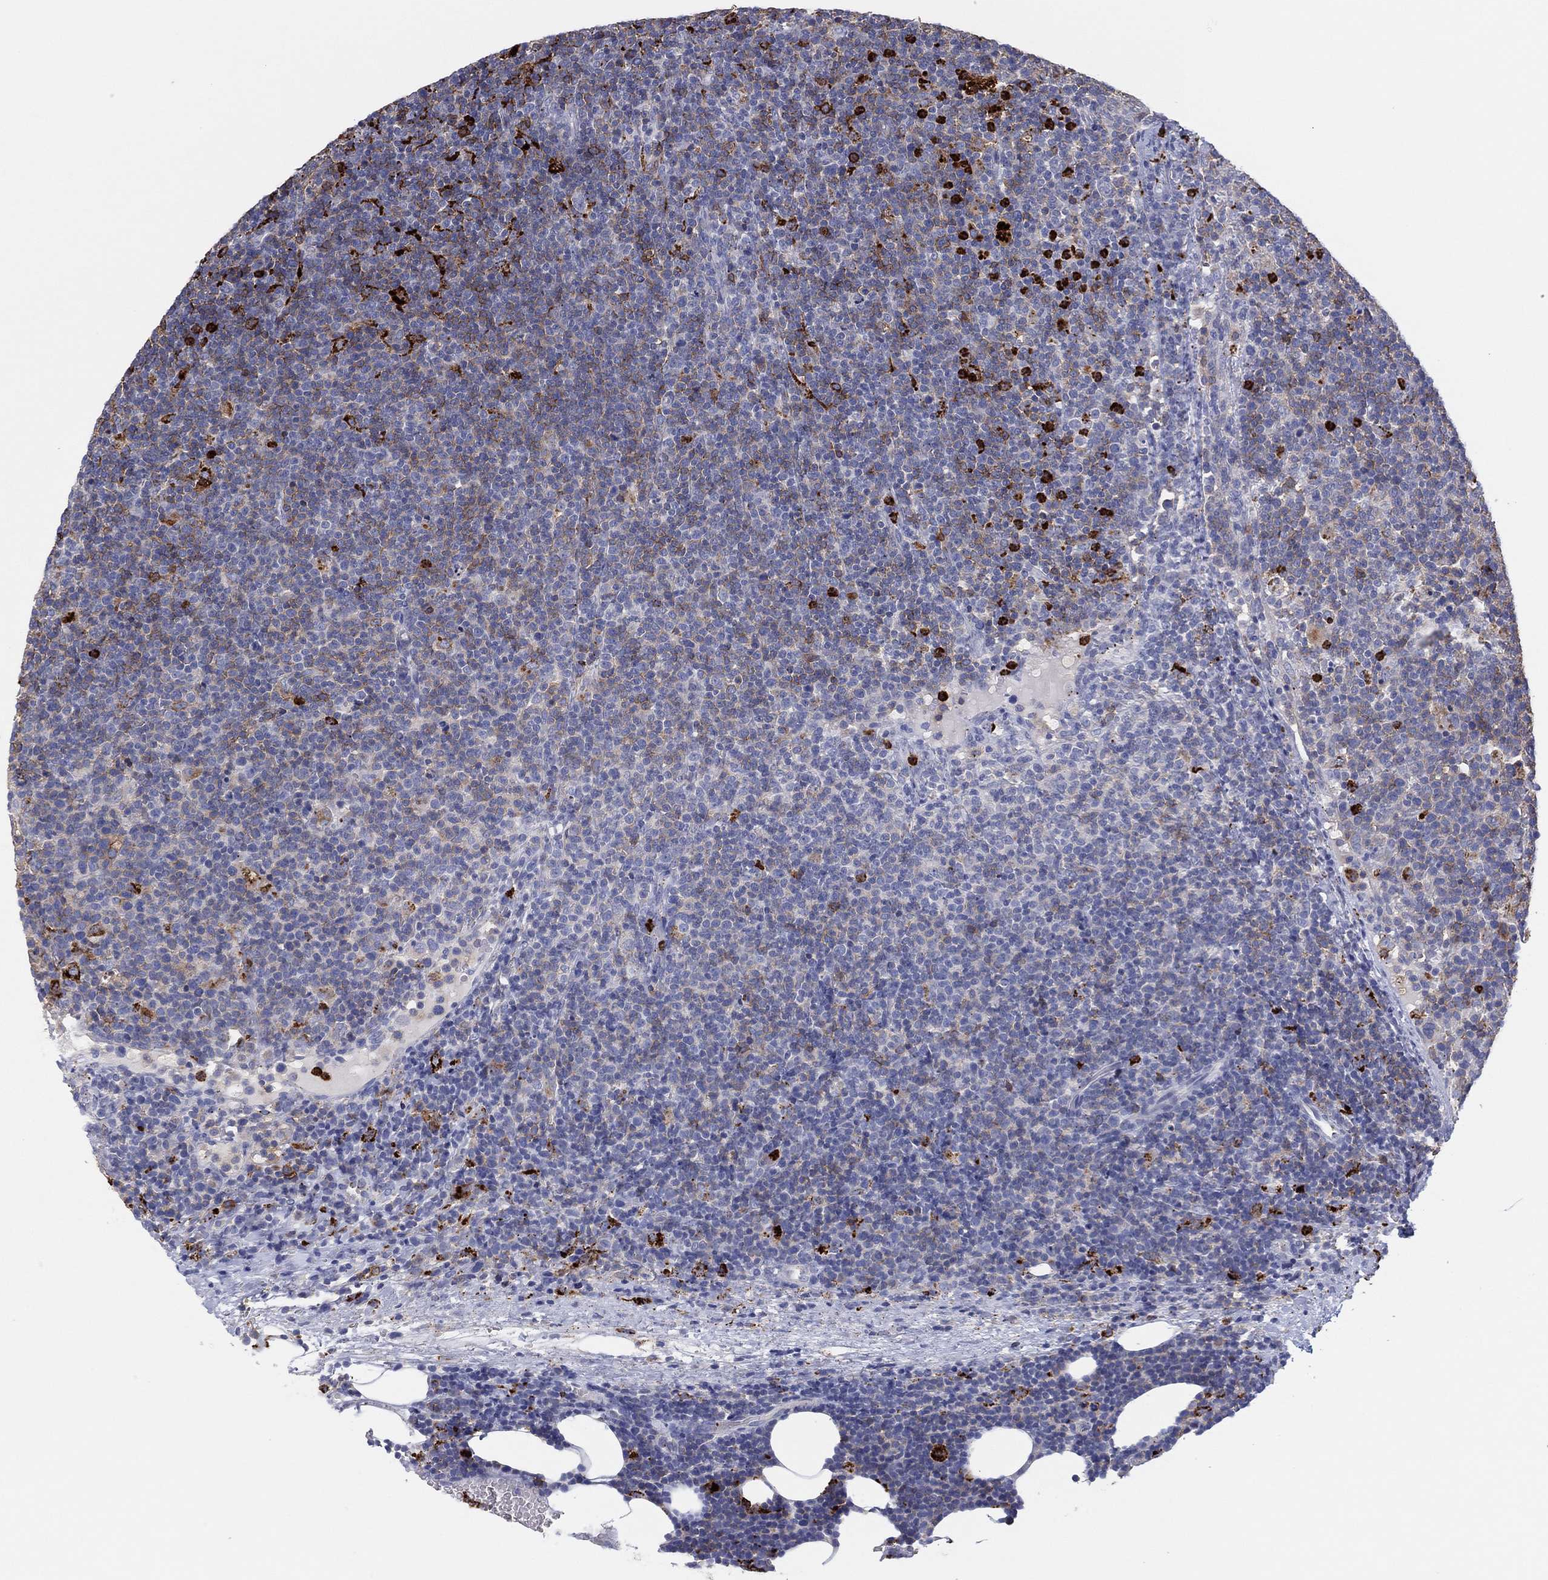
{"staining": {"intensity": "moderate", "quantity": "<25%", "location": "cytoplasmic/membranous"}, "tissue": "lymphoma", "cell_type": "Tumor cells", "image_type": "cancer", "snomed": [{"axis": "morphology", "description": "Malignant lymphoma, non-Hodgkin's type, High grade"}, {"axis": "topography", "description": "Lymph node"}], "caption": "An immunohistochemistry (IHC) image of tumor tissue is shown. Protein staining in brown shows moderate cytoplasmic/membranous positivity in high-grade malignant lymphoma, non-Hodgkin's type within tumor cells. Nuclei are stained in blue.", "gene": "PLAC8", "patient": {"sex": "male", "age": 61}}